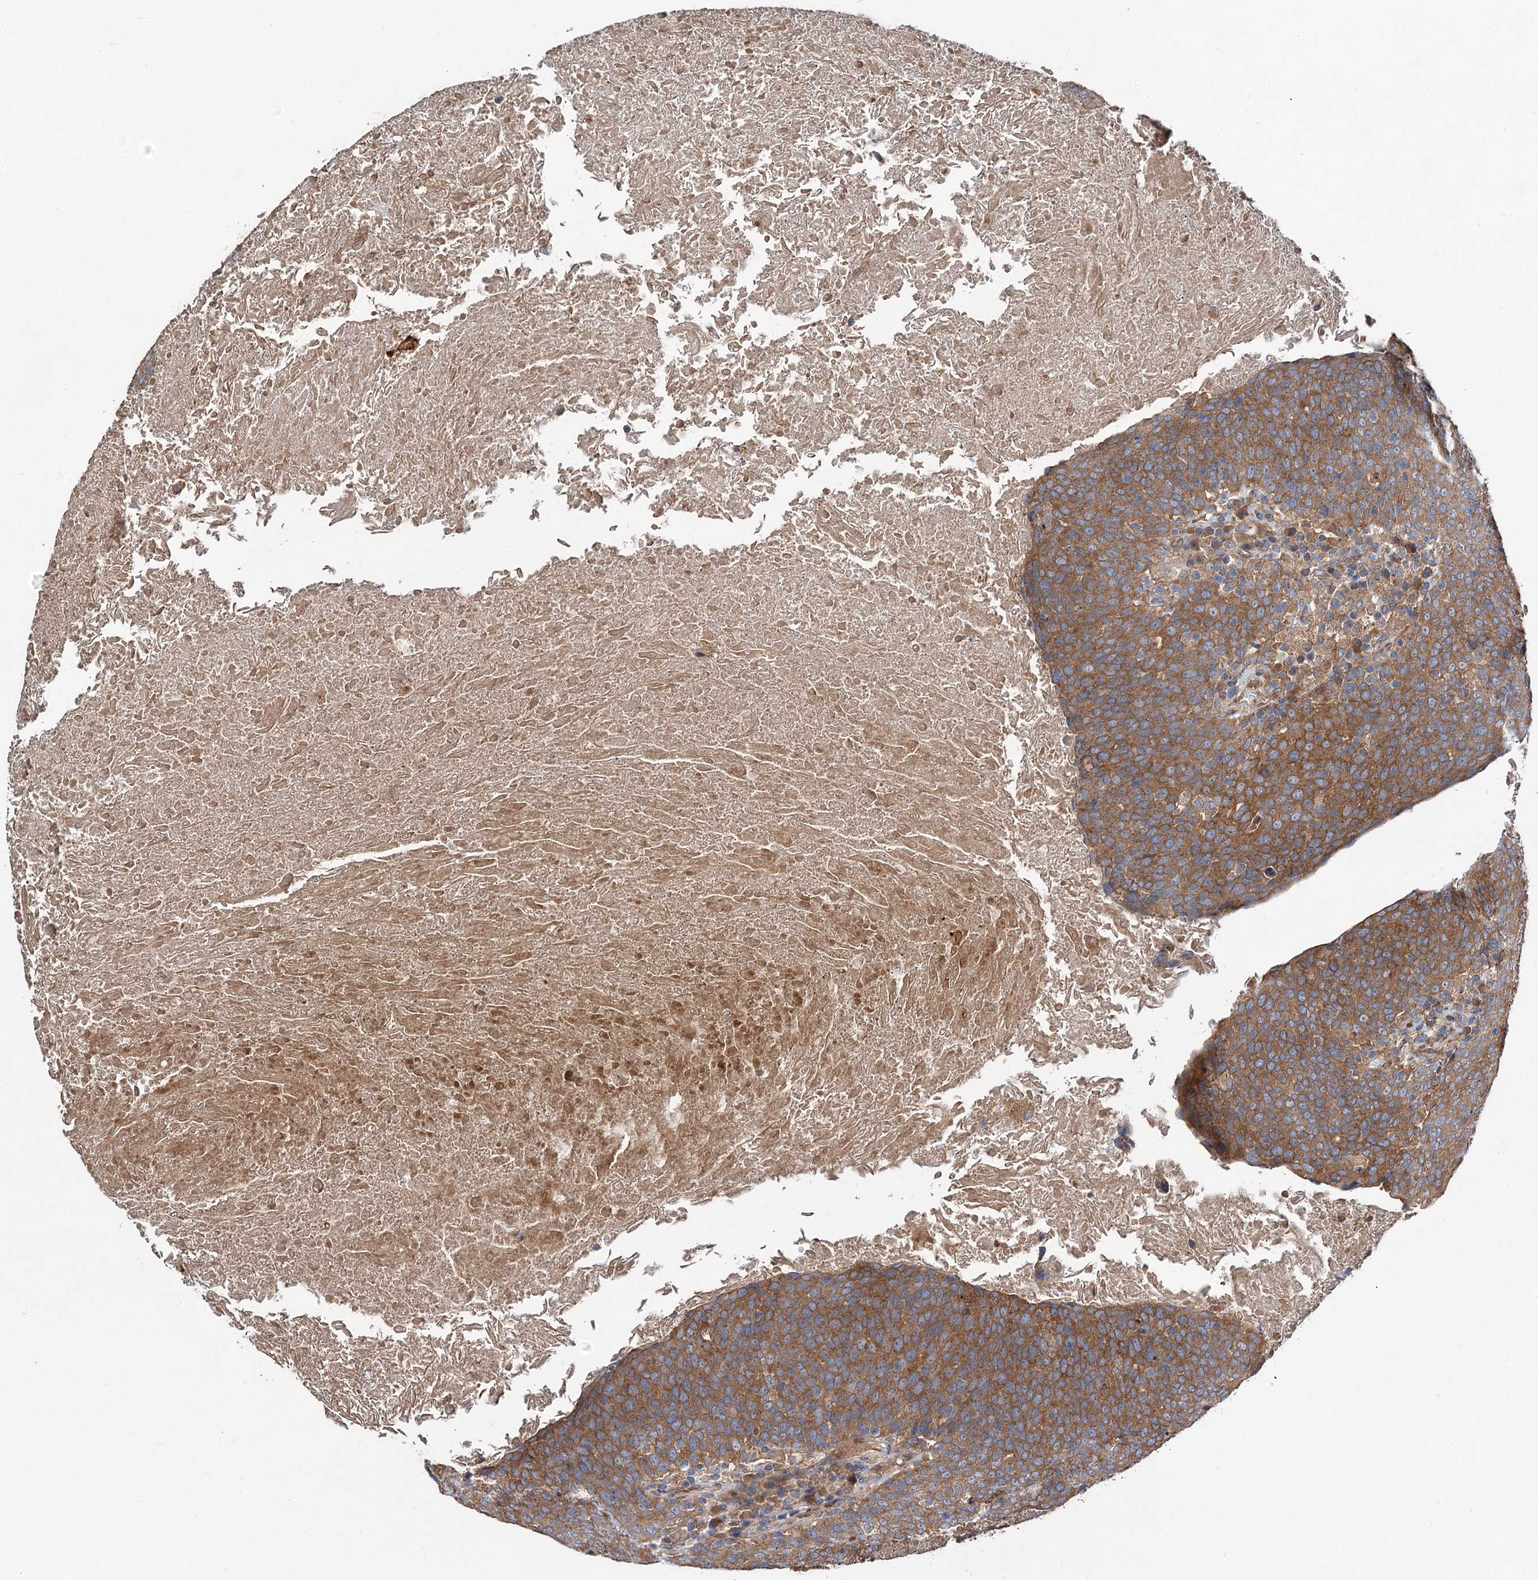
{"staining": {"intensity": "moderate", "quantity": ">75%", "location": "cytoplasmic/membranous"}, "tissue": "head and neck cancer", "cell_type": "Tumor cells", "image_type": "cancer", "snomed": [{"axis": "morphology", "description": "Squamous cell carcinoma, NOS"}, {"axis": "morphology", "description": "Squamous cell carcinoma, metastatic, NOS"}, {"axis": "topography", "description": "Lymph node"}, {"axis": "topography", "description": "Head-Neck"}], "caption": "Immunohistochemistry (IHC) image of human squamous cell carcinoma (head and neck) stained for a protein (brown), which shows medium levels of moderate cytoplasmic/membranous staining in approximately >75% of tumor cells.", "gene": "NAA25", "patient": {"sex": "male", "age": 62}}